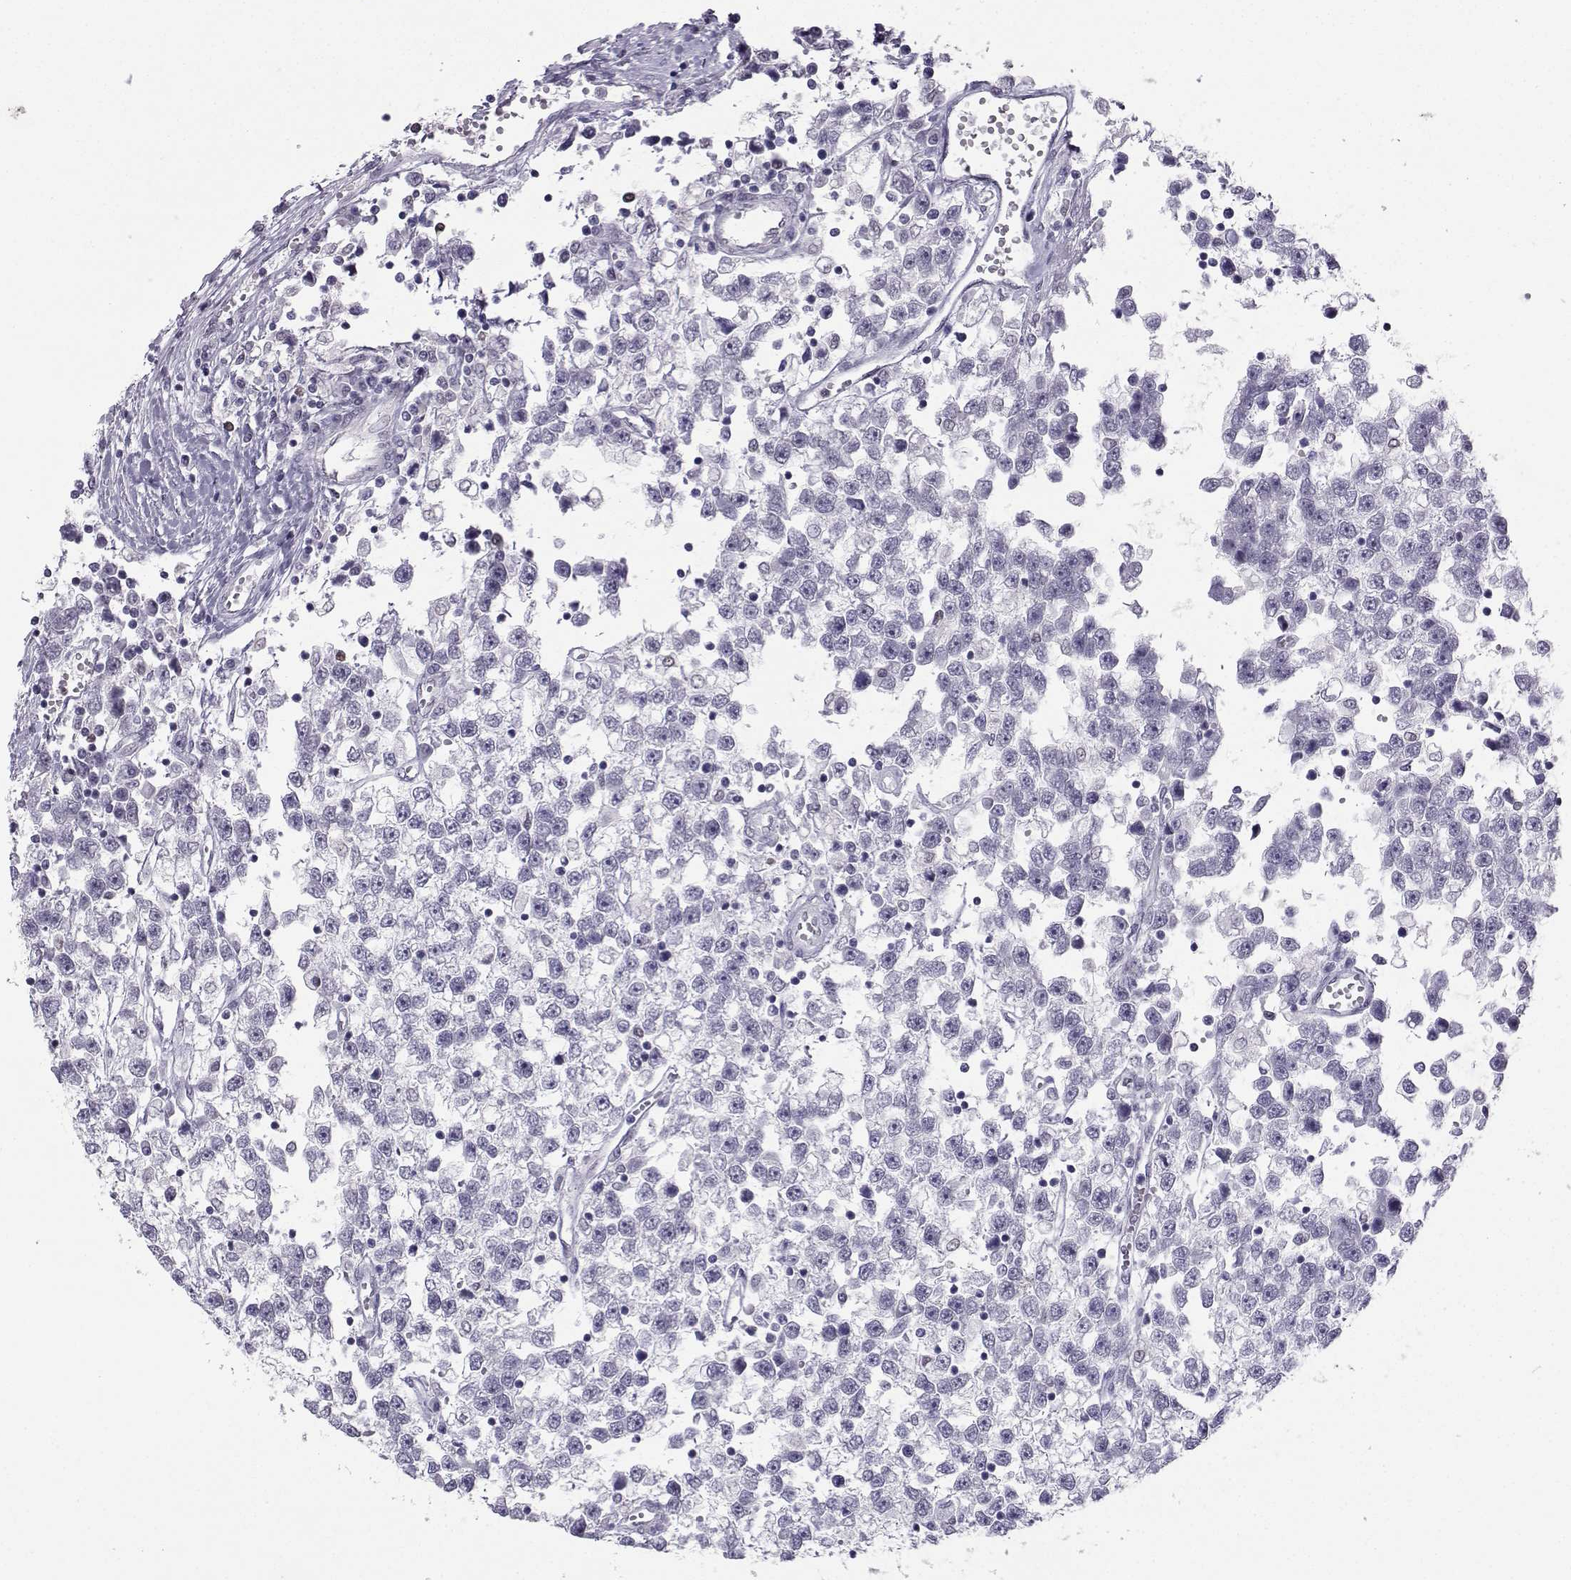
{"staining": {"intensity": "negative", "quantity": "none", "location": "none"}, "tissue": "testis cancer", "cell_type": "Tumor cells", "image_type": "cancer", "snomed": [{"axis": "morphology", "description": "Seminoma, NOS"}, {"axis": "topography", "description": "Testis"}], "caption": "Protein analysis of seminoma (testis) reveals no significant expression in tumor cells.", "gene": "TEDC2", "patient": {"sex": "male", "age": 34}}